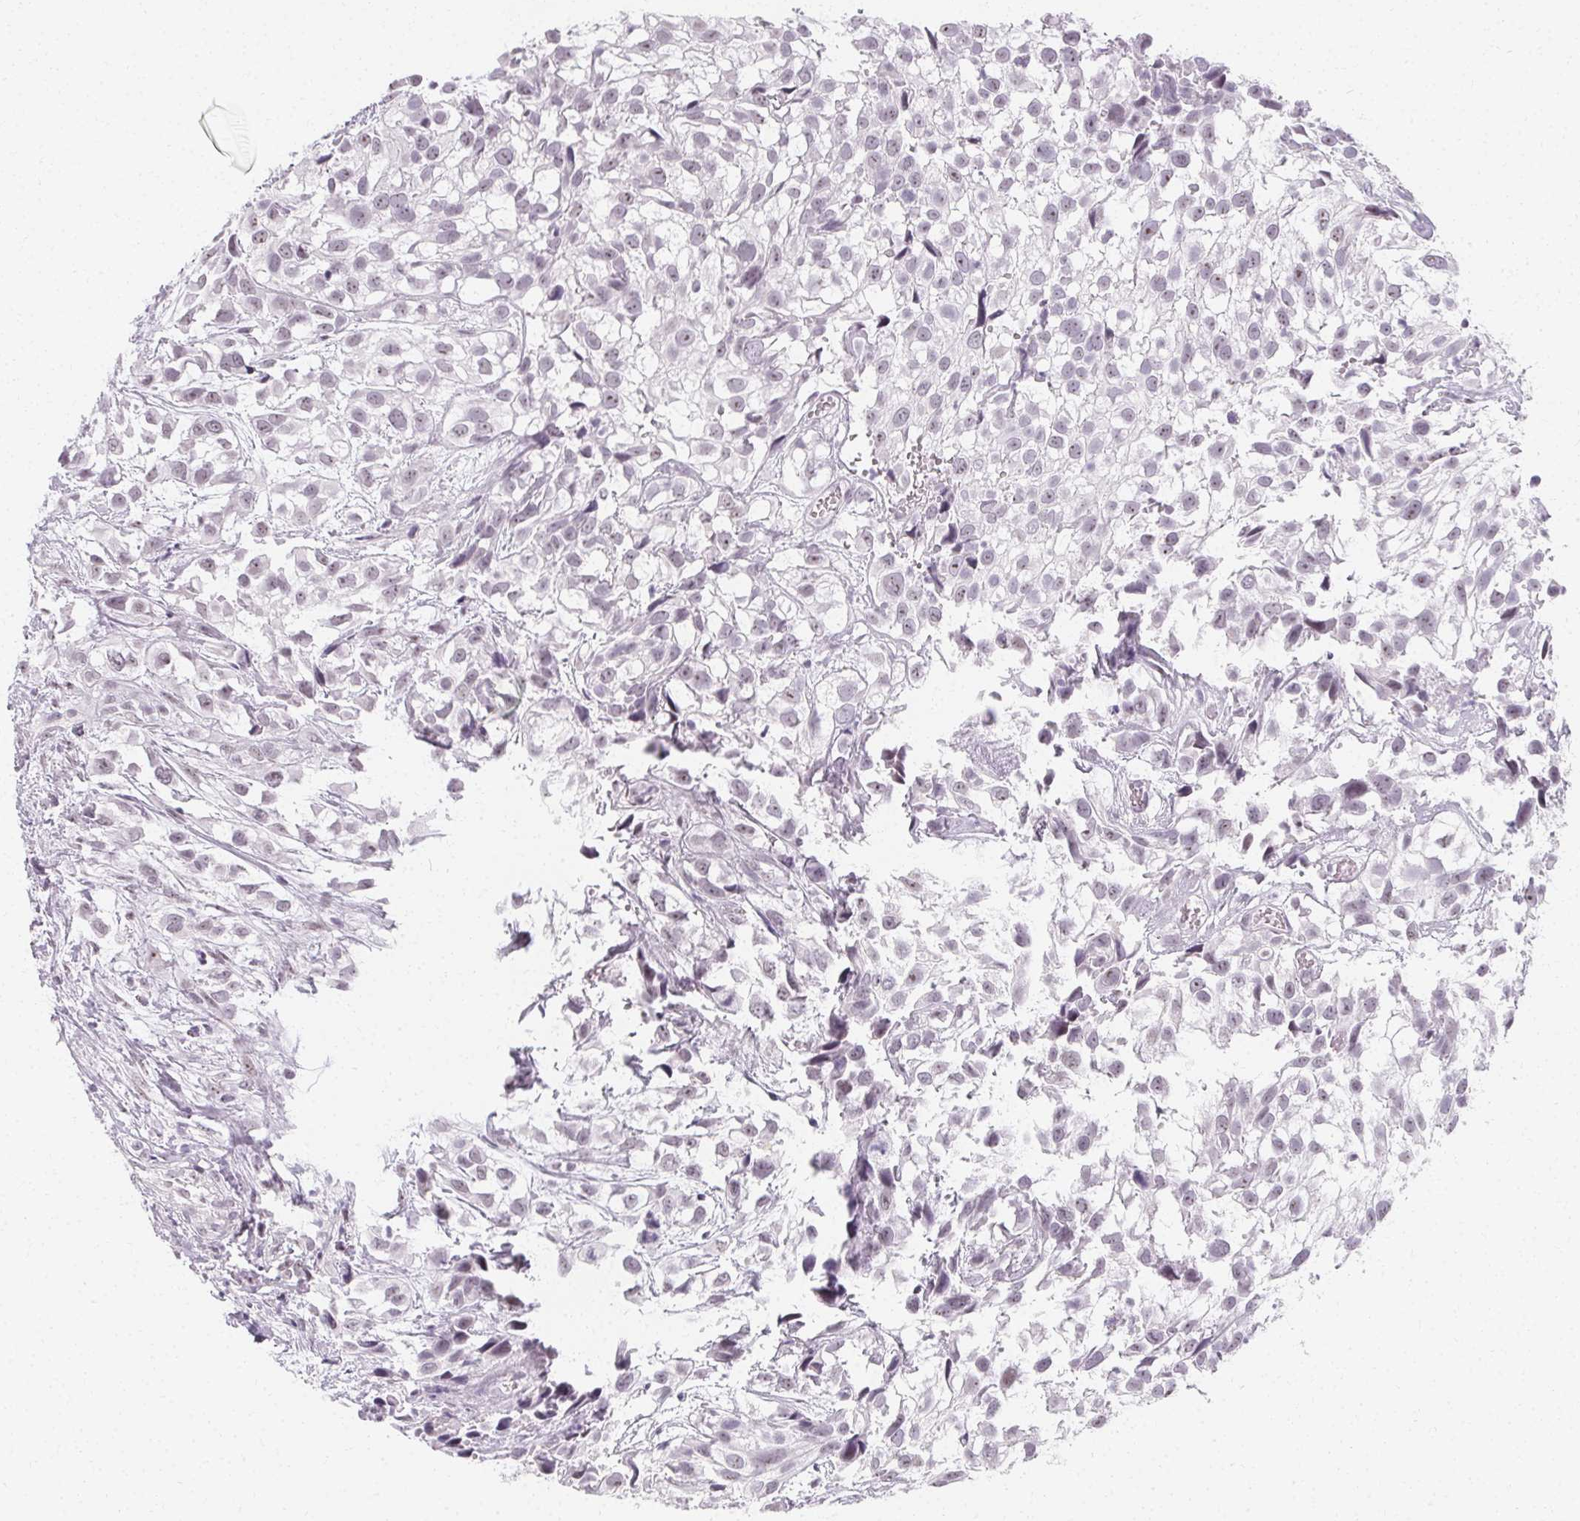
{"staining": {"intensity": "negative", "quantity": "none", "location": "none"}, "tissue": "urothelial cancer", "cell_type": "Tumor cells", "image_type": "cancer", "snomed": [{"axis": "morphology", "description": "Urothelial carcinoma, High grade"}, {"axis": "topography", "description": "Urinary bladder"}], "caption": "A high-resolution histopathology image shows immunohistochemistry (IHC) staining of urothelial cancer, which exhibits no significant expression in tumor cells.", "gene": "SYNPR", "patient": {"sex": "male", "age": 56}}